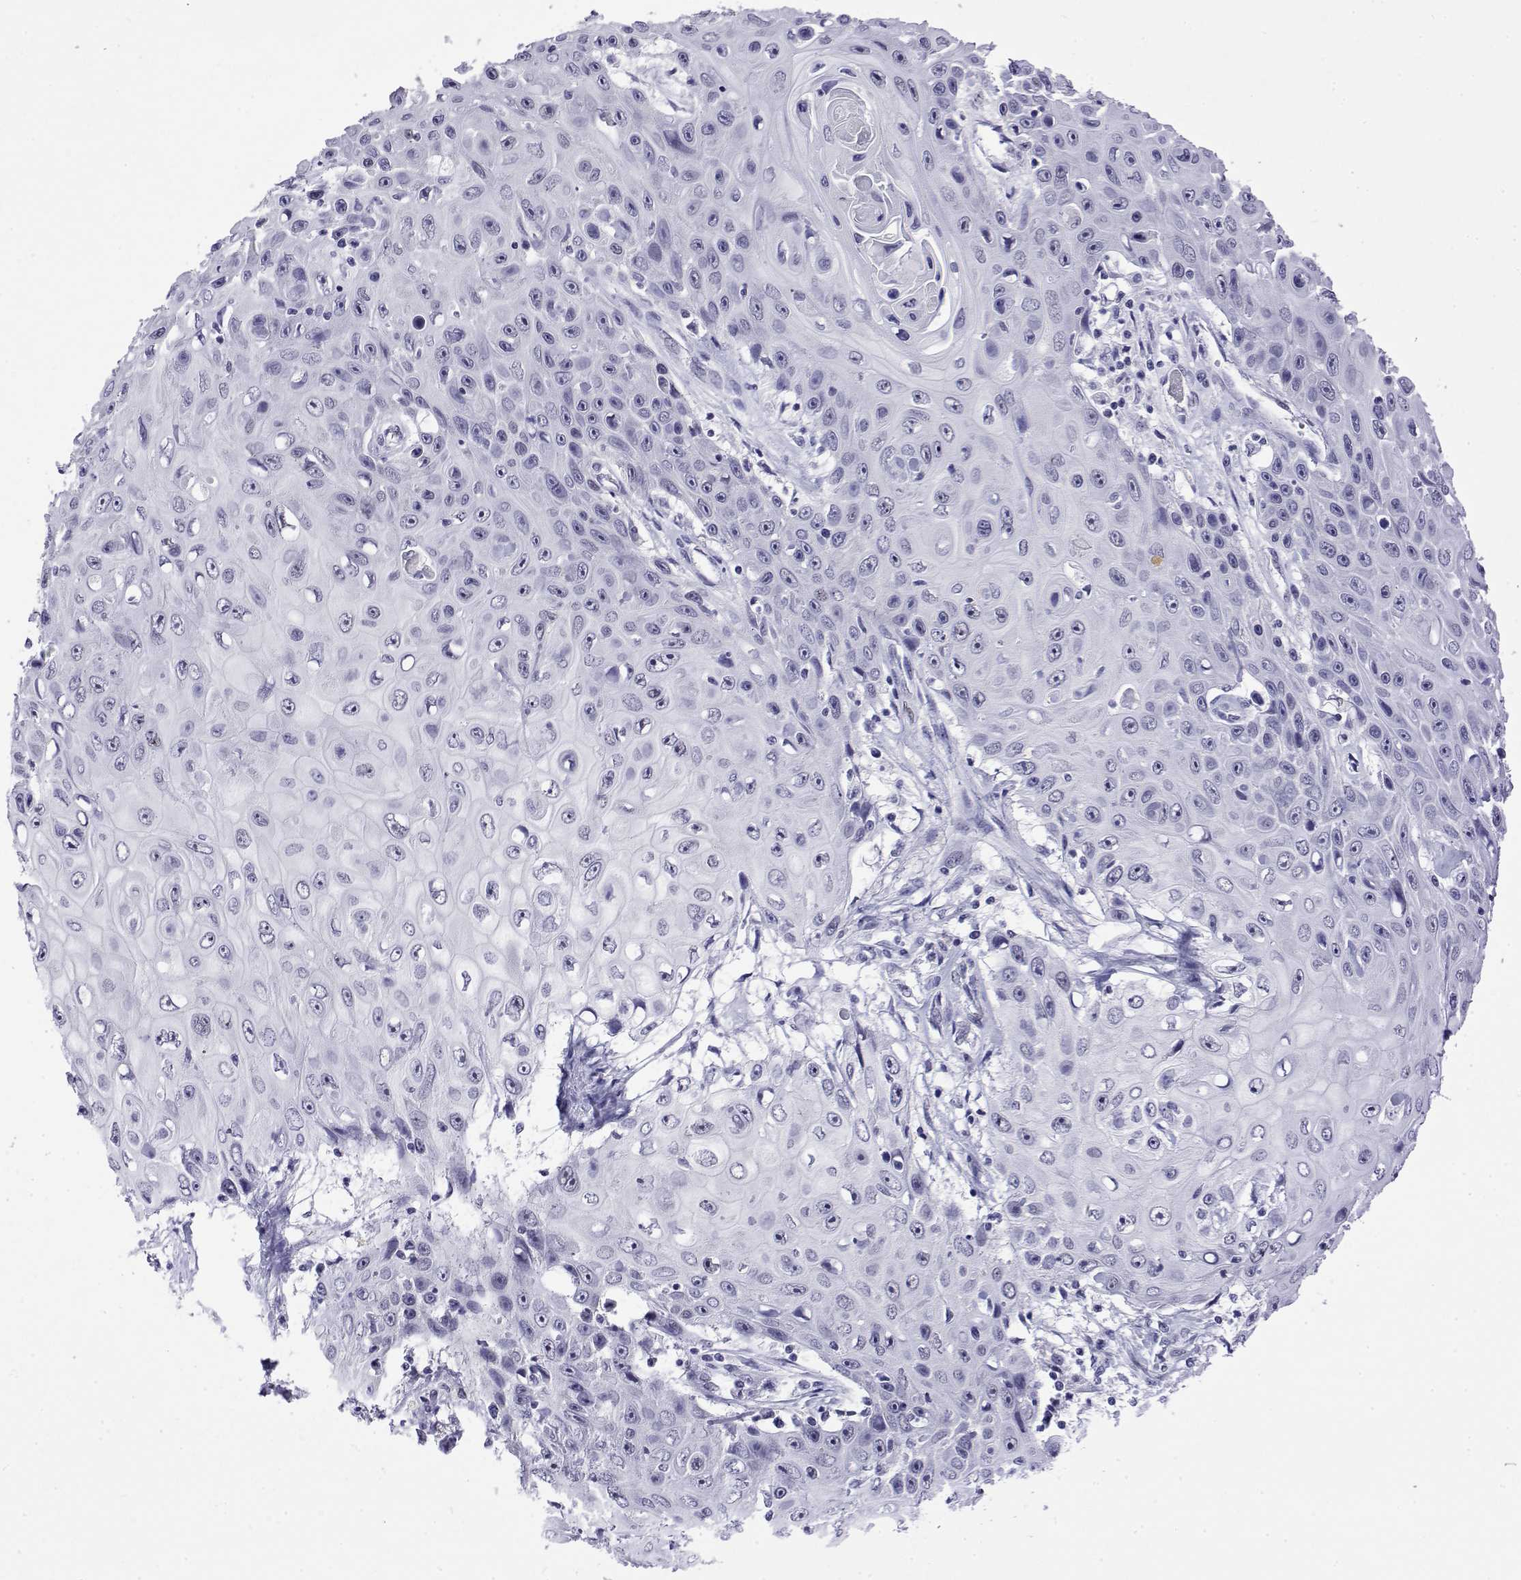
{"staining": {"intensity": "negative", "quantity": "none", "location": "none"}, "tissue": "skin cancer", "cell_type": "Tumor cells", "image_type": "cancer", "snomed": [{"axis": "morphology", "description": "Squamous cell carcinoma, NOS"}, {"axis": "topography", "description": "Skin"}], "caption": "High power microscopy histopathology image of an IHC photomicrograph of skin cancer, revealing no significant staining in tumor cells. The staining was performed using DAB (3,3'-diaminobenzidine) to visualize the protein expression in brown, while the nuclei were stained in blue with hematoxylin (Magnification: 20x).", "gene": "POLDIP3", "patient": {"sex": "male", "age": 82}}